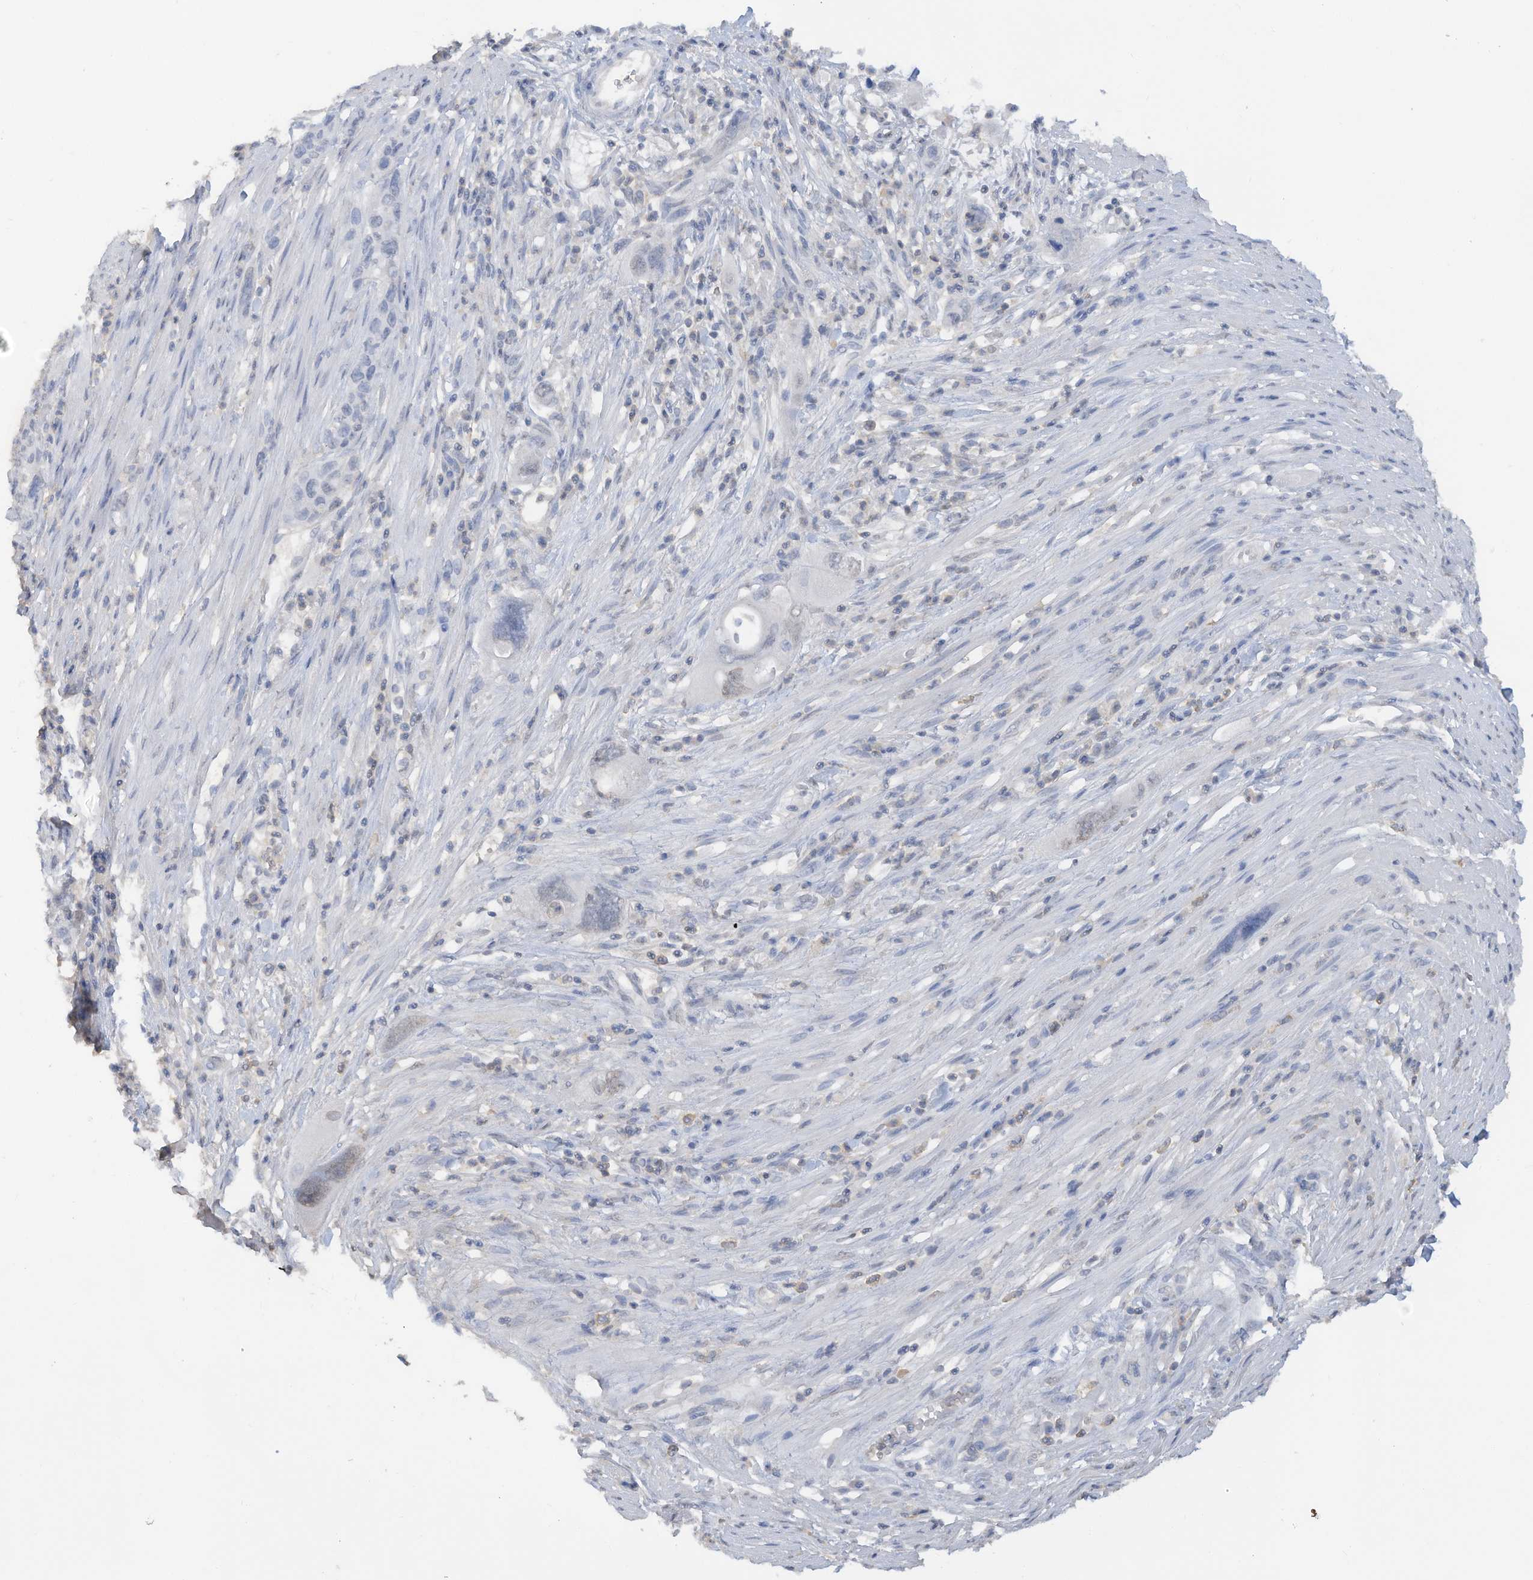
{"staining": {"intensity": "negative", "quantity": "none", "location": "none"}, "tissue": "pancreatic cancer", "cell_type": "Tumor cells", "image_type": "cancer", "snomed": [{"axis": "morphology", "description": "Adenocarcinoma, NOS"}, {"axis": "topography", "description": "Pancreas"}], "caption": "The histopathology image demonstrates no staining of tumor cells in pancreatic cancer.", "gene": "HAS3", "patient": {"sex": "female", "age": 71}}